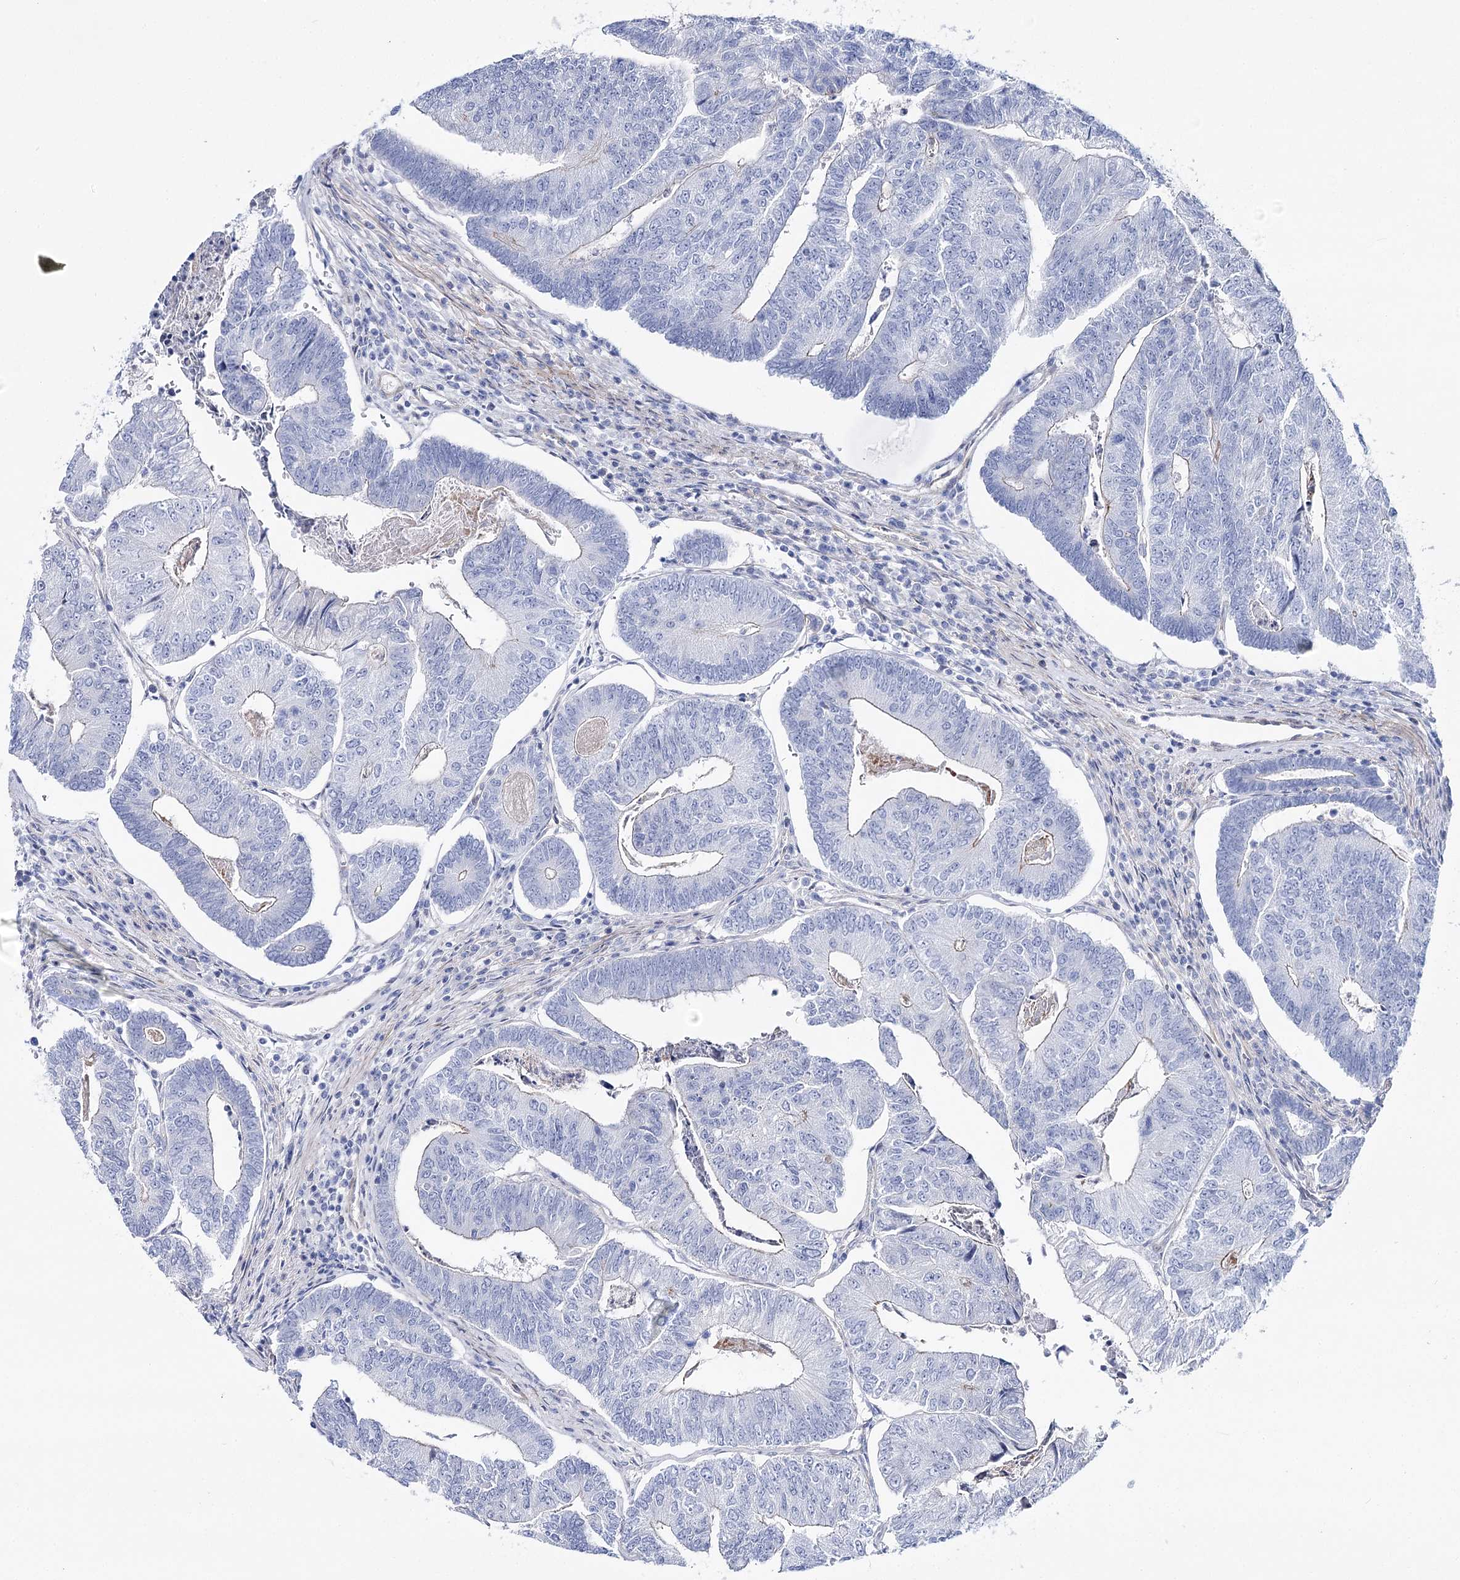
{"staining": {"intensity": "negative", "quantity": "none", "location": "none"}, "tissue": "colorectal cancer", "cell_type": "Tumor cells", "image_type": "cancer", "snomed": [{"axis": "morphology", "description": "Adenocarcinoma, NOS"}, {"axis": "topography", "description": "Colon"}], "caption": "This image is of colorectal adenocarcinoma stained with immunohistochemistry (IHC) to label a protein in brown with the nuclei are counter-stained blue. There is no expression in tumor cells.", "gene": "ANKRD23", "patient": {"sex": "female", "age": 67}}